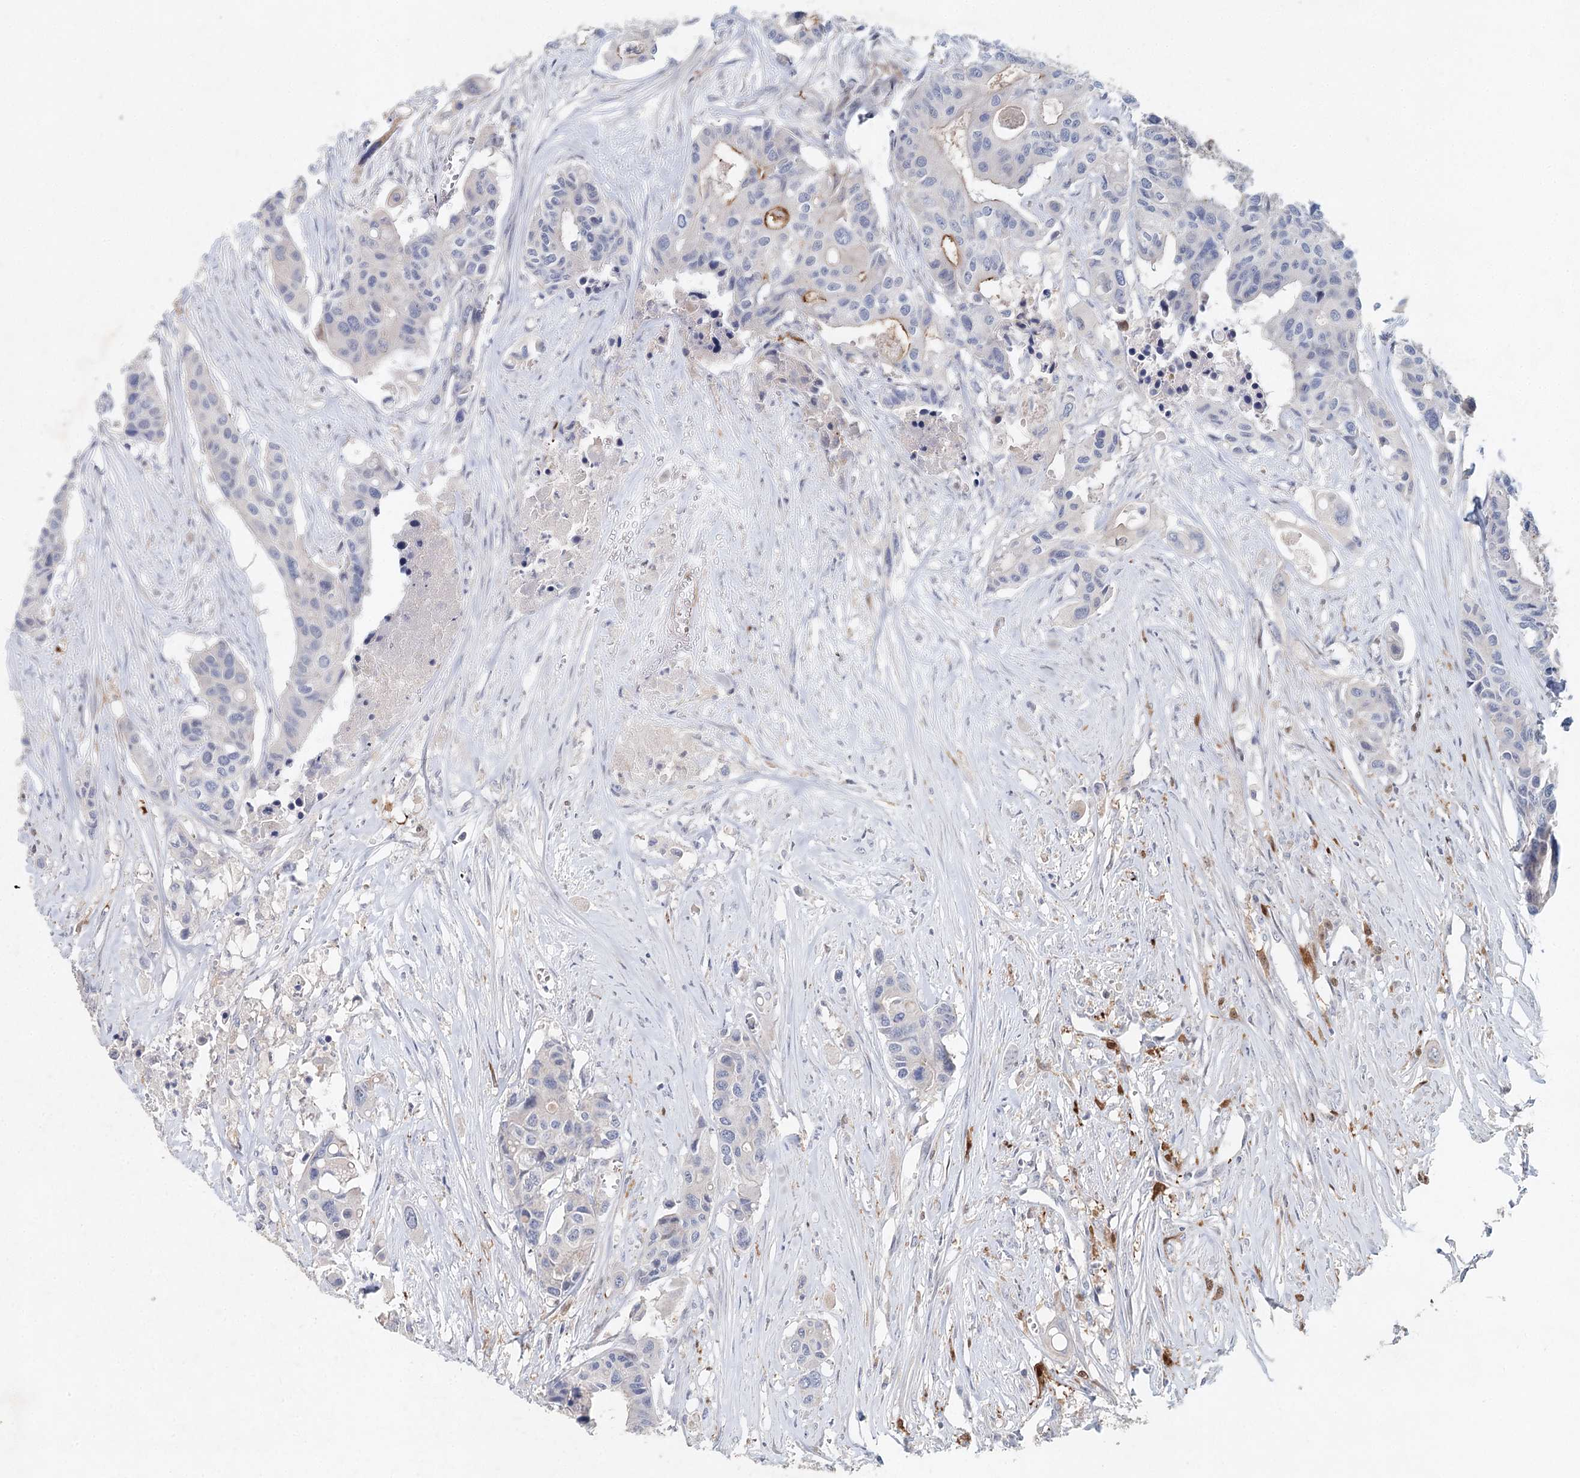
{"staining": {"intensity": "negative", "quantity": "none", "location": "none"}, "tissue": "colorectal cancer", "cell_type": "Tumor cells", "image_type": "cancer", "snomed": [{"axis": "morphology", "description": "Adenocarcinoma, NOS"}, {"axis": "topography", "description": "Colon"}], "caption": "Immunohistochemistry of colorectal cancer (adenocarcinoma) demonstrates no expression in tumor cells.", "gene": "SLC19A3", "patient": {"sex": "male", "age": 77}}